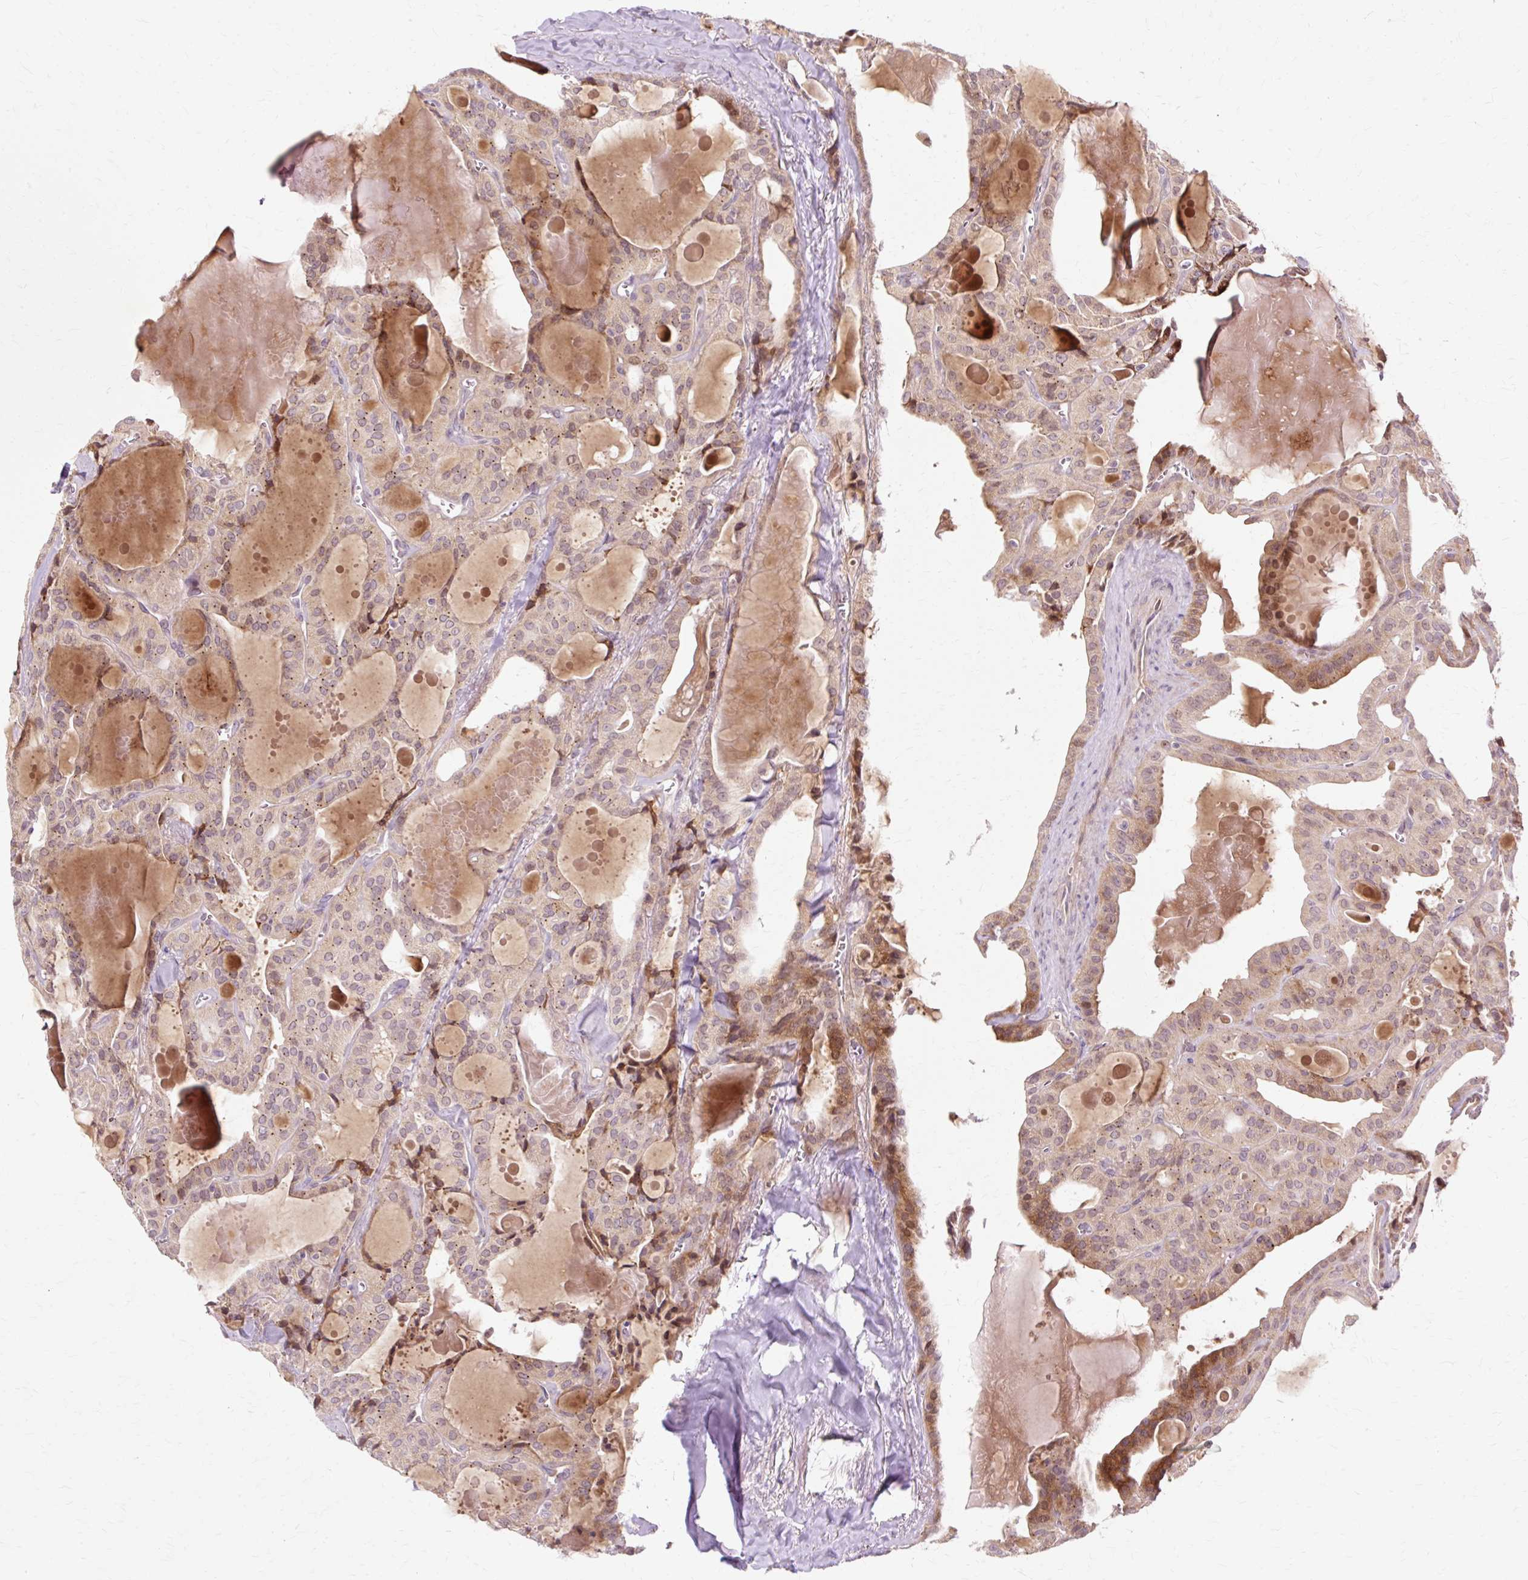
{"staining": {"intensity": "weak", "quantity": "25%-75%", "location": "cytoplasmic/membranous,nuclear"}, "tissue": "thyroid cancer", "cell_type": "Tumor cells", "image_type": "cancer", "snomed": [{"axis": "morphology", "description": "Papillary adenocarcinoma, NOS"}, {"axis": "topography", "description": "Thyroid gland"}], "caption": "A micrograph showing weak cytoplasmic/membranous and nuclear positivity in about 25%-75% of tumor cells in thyroid papillary adenocarcinoma, as visualized by brown immunohistochemical staining.", "gene": "GEMIN2", "patient": {"sex": "male", "age": 52}}